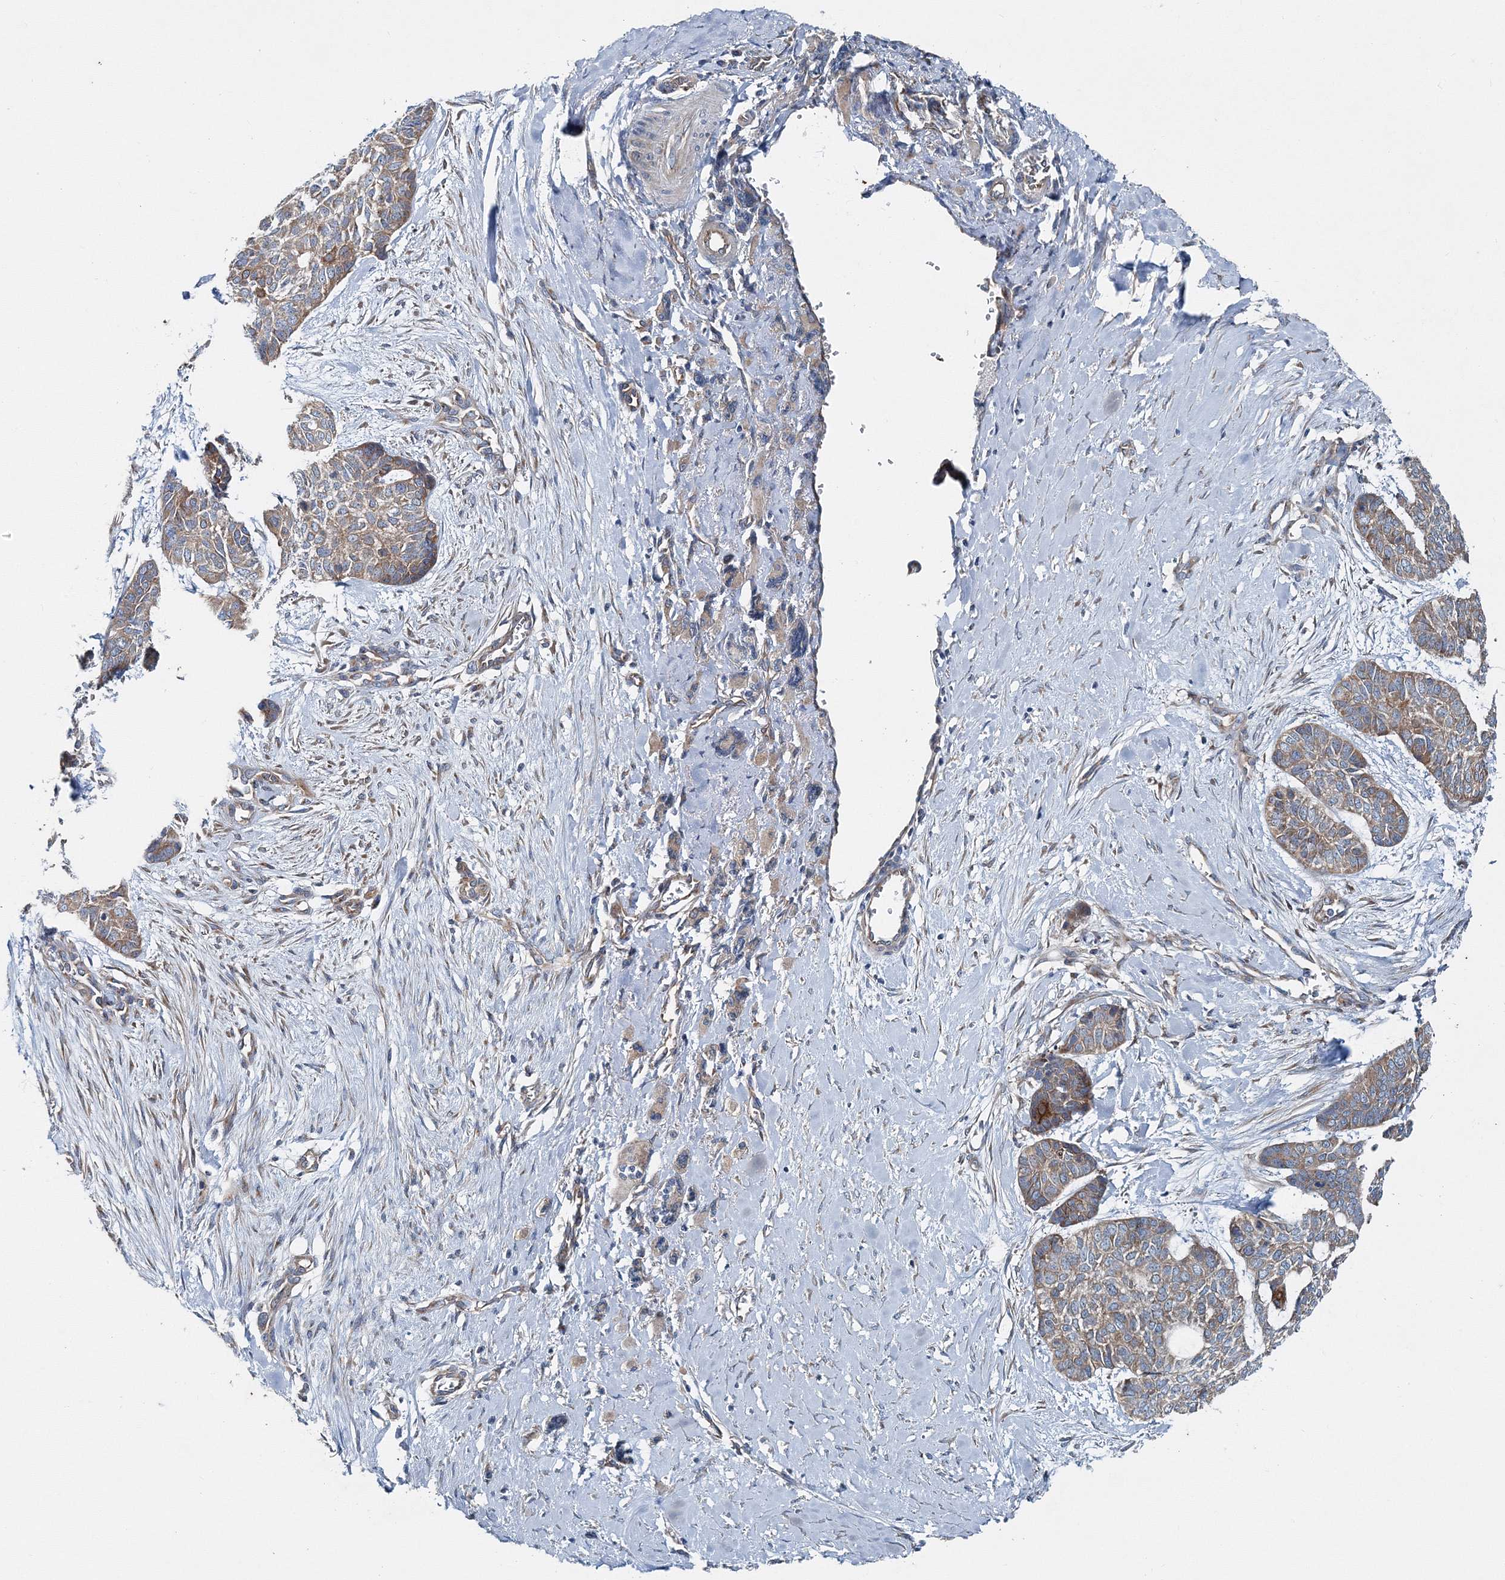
{"staining": {"intensity": "moderate", "quantity": ">75%", "location": "cytoplasmic/membranous"}, "tissue": "skin cancer", "cell_type": "Tumor cells", "image_type": "cancer", "snomed": [{"axis": "morphology", "description": "Basal cell carcinoma"}, {"axis": "topography", "description": "Skin"}], "caption": "Approximately >75% of tumor cells in human skin cancer (basal cell carcinoma) display moderate cytoplasmic/membranous protein positivity as visualized by brown immunohistochemical staining.", "gene": "MPHOSPH9", "patient": {"sex": "female", "age": 64}}